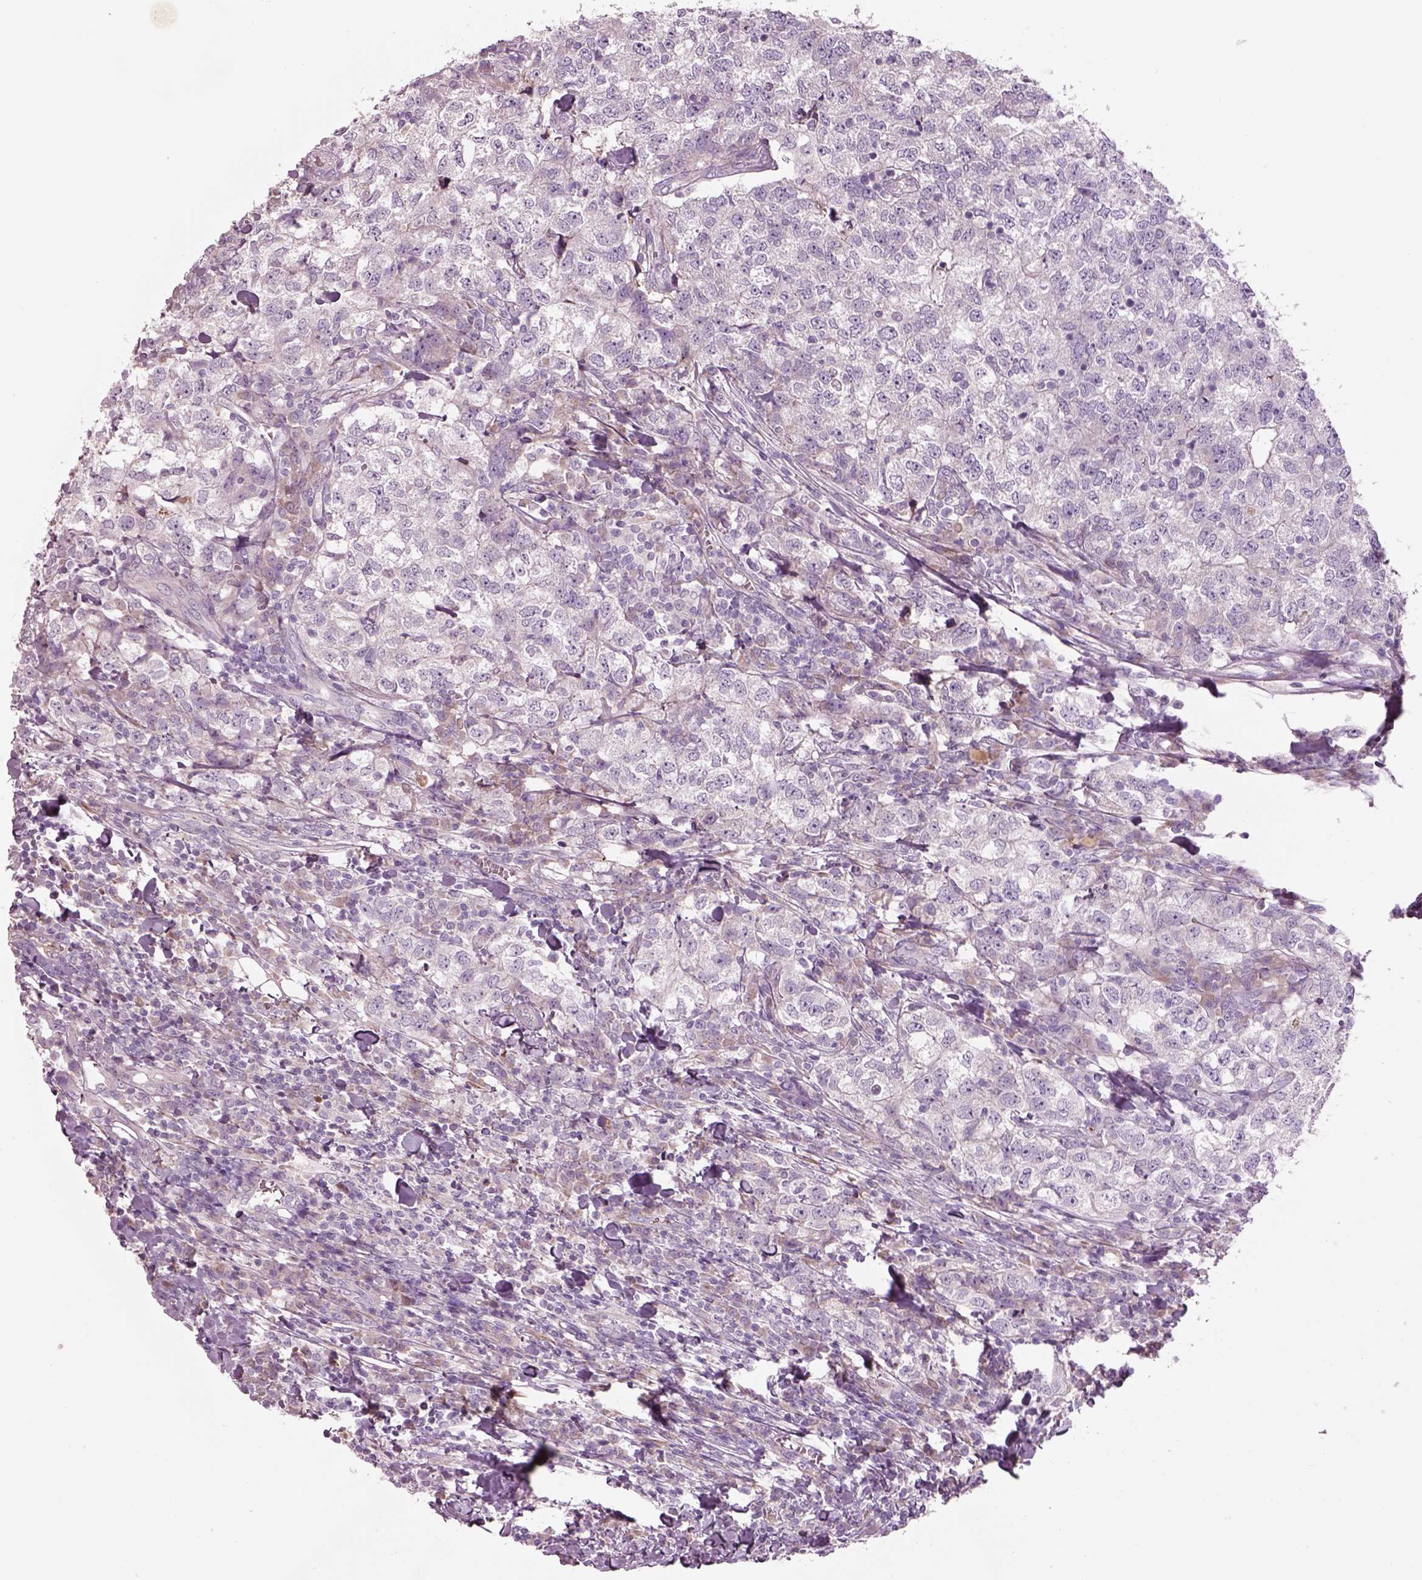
{"staining": {"intensity": "negative", "quantity": "none", "location": "none"}, "tissue": "breast cancer", "cell_type": "Tumor cells", "image_type": "cancer", "snomed": [{"axis": "morphology", "description": "Duct carcinoma"}, {"axis": "topography", "description": "Breast"}], "caption": "This is an immunohistochemistry (IHC) micrograph of breast intraductal carcinoma. There is no expression in tumor cells.", "gene": "PLPP7", "patient": {"sex": "female", "age": 30}}